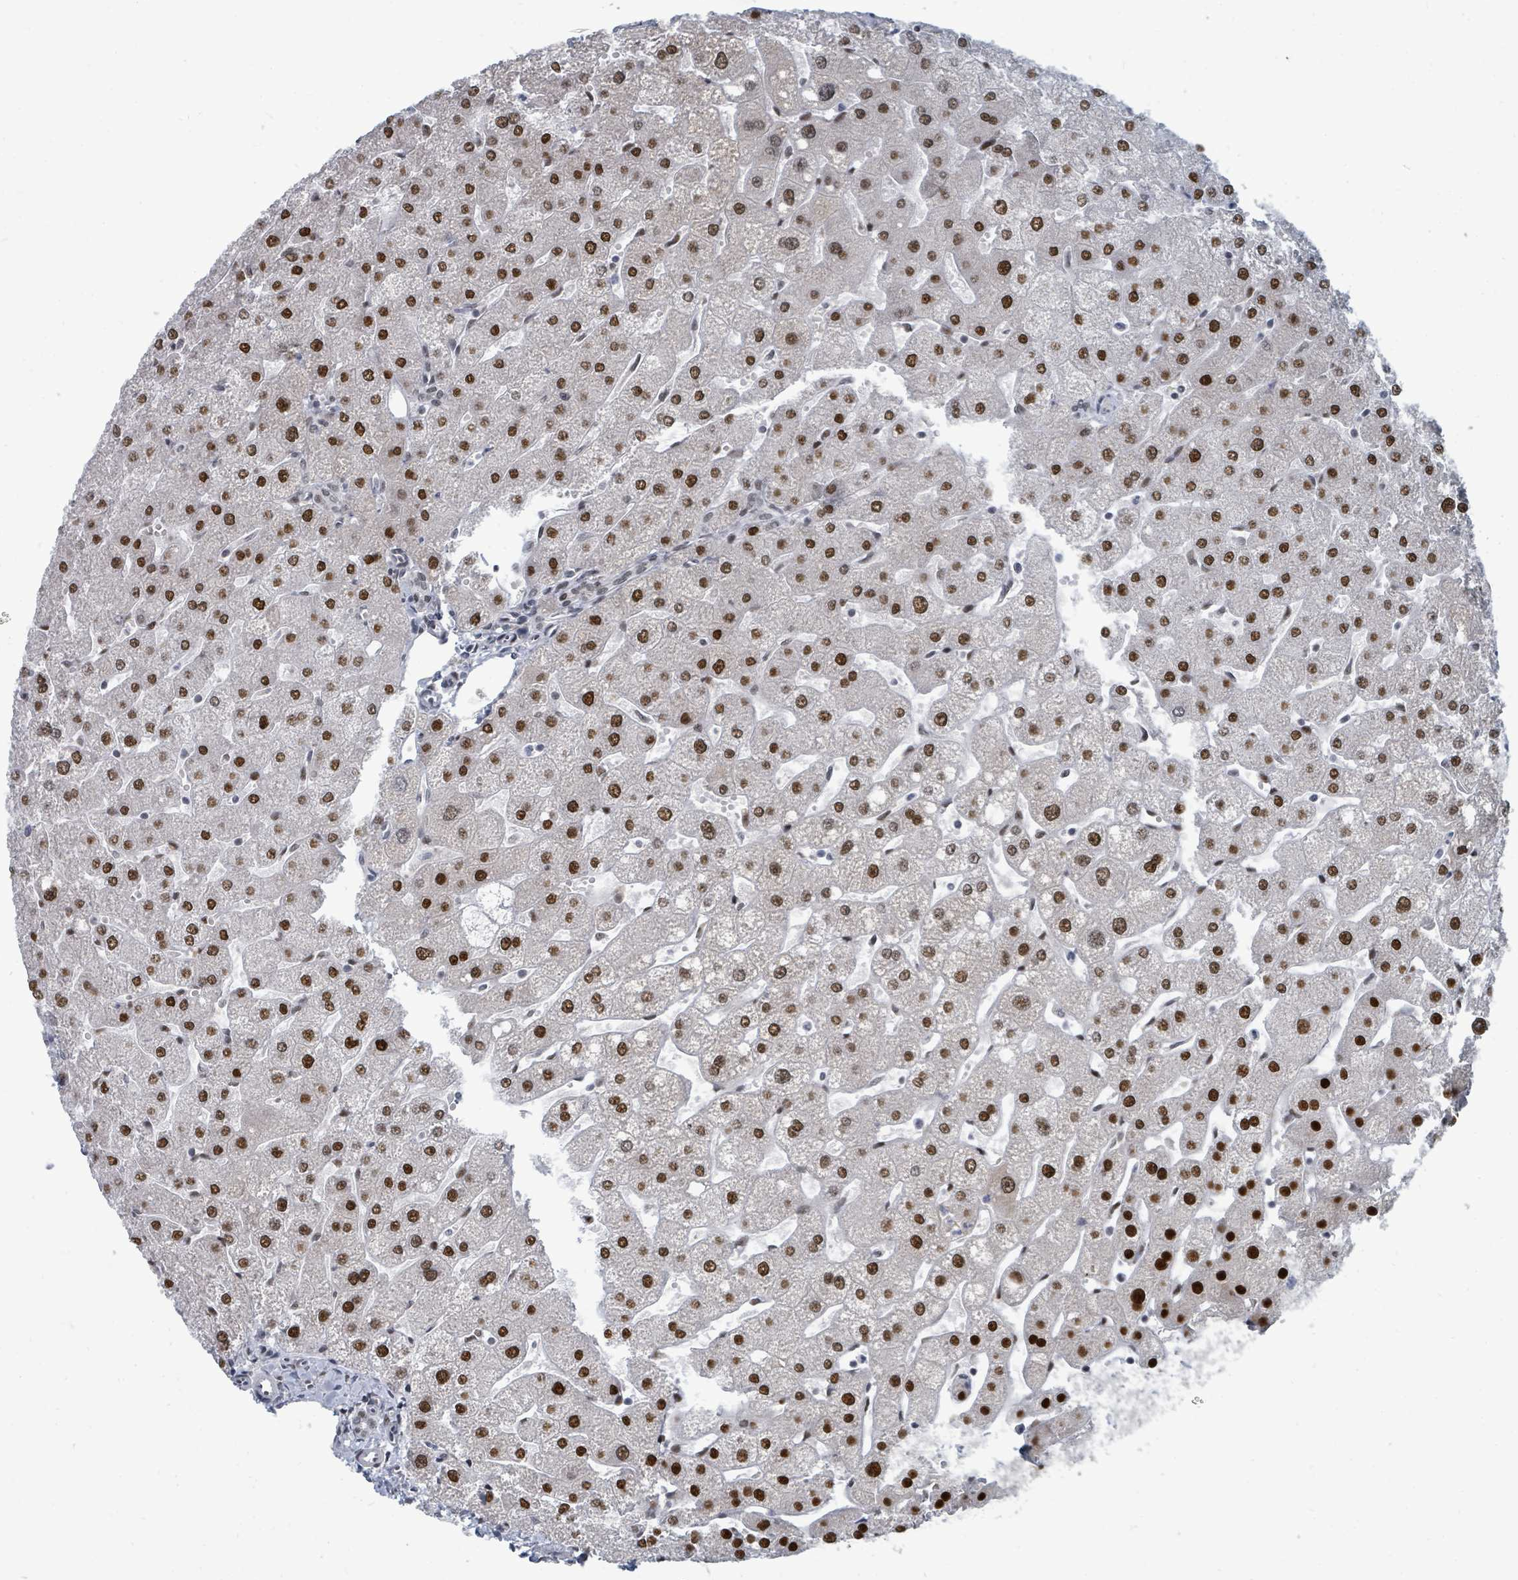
{"staining": {"intensity": "negative", "quantity": "none", "location": "none"}, "tissue": "liver", "cell_type": "Cholangiocytes", "image_type": "normal", "snomed": [{"axis": "morphology", "description": "Normal tissue, NOS"}, {"axis": "topography", "description": "Liver"}], "caption": "High power microscopy histopathology image of an IHC micrograph of unremarkable liver, revealing no significant staining in cholangiocytes.", "gene": "UCK1", "patient": {"sex": "male", "age": 67}}